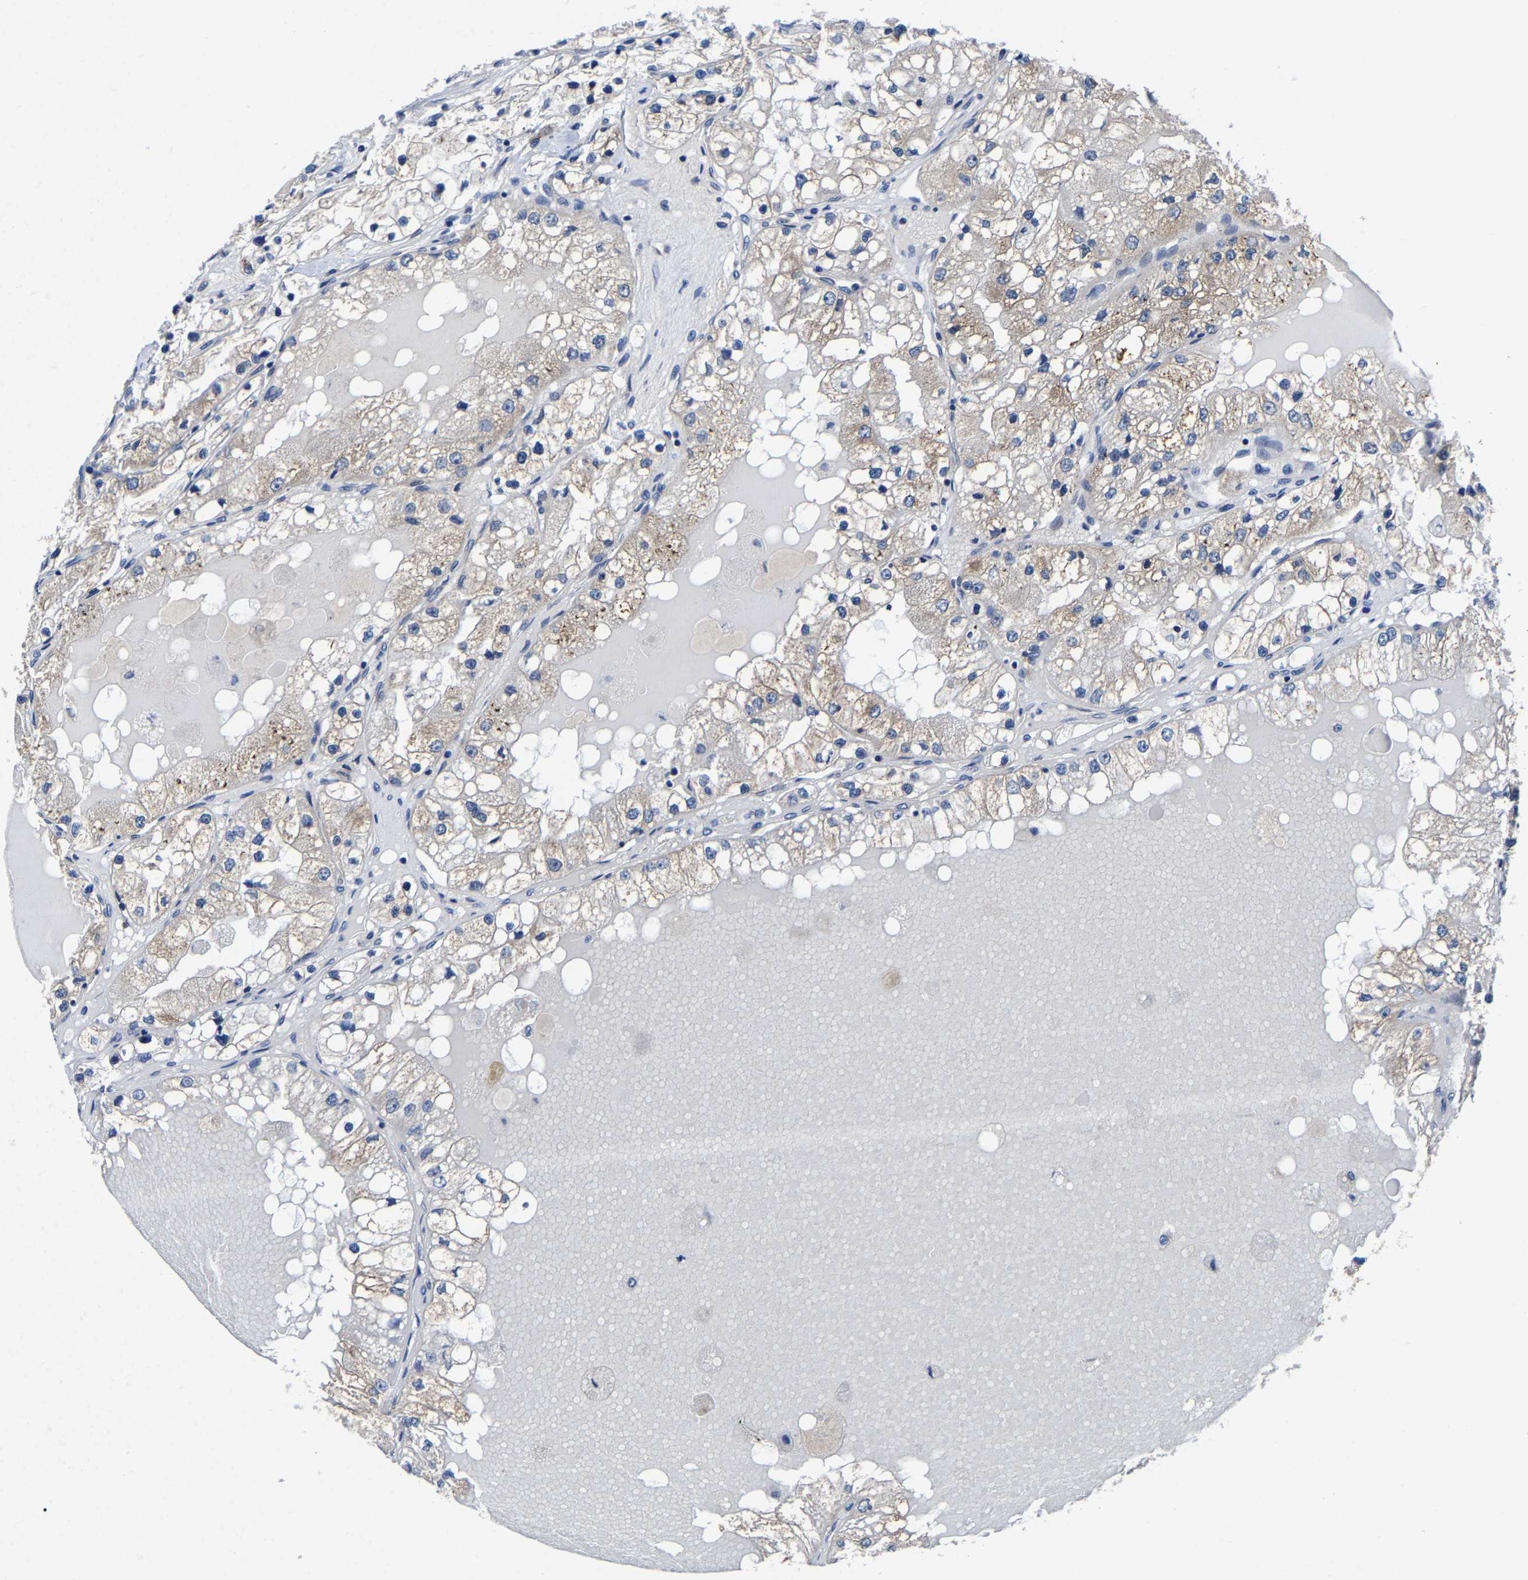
{"staining": {"intensity": "weak", "quantity": ">75%", "location": "cytoplasmic/membranous"}, "tissue": "renal cancer", "cell_type": "Tumor cells", "image_type": "cancer", "snomed": [{"axis": "morphology", "description": "Adenocarcinoma, NOS"}, {"axis": "topography", "description": "Kidney"}], "caption": "A photomicrograph of human renal adenocarcinoma stained for a protein displays weak cytoplasmic/membranous brown staining in tumor cells.", "gene": "EBAG9", "patient": {"sex": "male", "age": 68}}